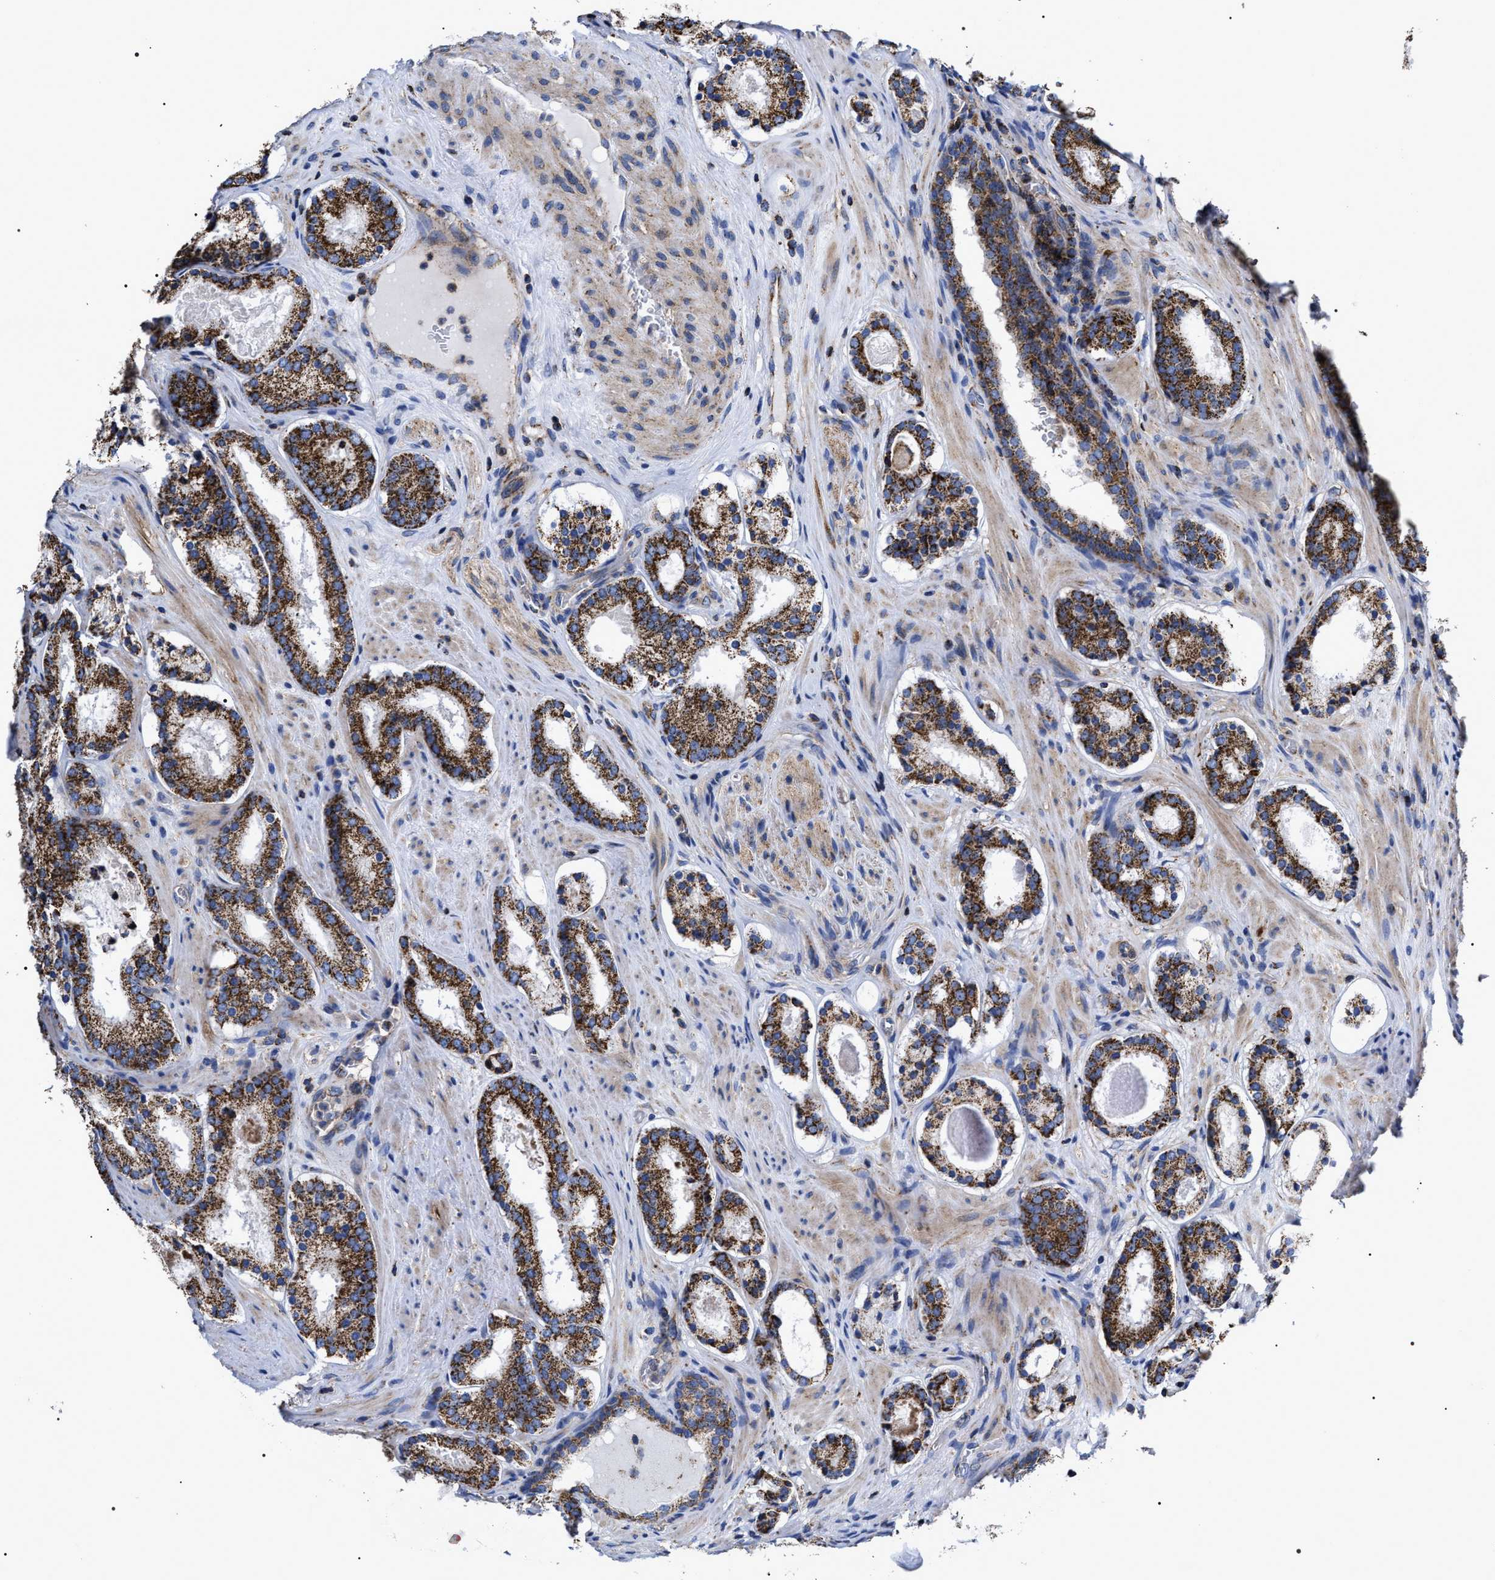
{"staining": {"intensity": "strong", "quantity": ">75%", "location": "cytoplasmic/membranous"}, "tissue": "prostate cancer", "cell_type": "Tumor cells", "image_type": "cancer", "snomed": [{"axis": "morphology", "description": "Adenocarcinoma, Low grade"}, {"axis": "topography", "description": "Prostate"}], "caption": "High-power microscopy captured an immunohistochemistry histopathology image of prostate adenocarcinoma (low-grade), revealing strong cytoplasmic/membranous positivity in approximately >75% of tumor cells.", "gene": "COG5", "patient": {"sex": "male", "age": 69}}